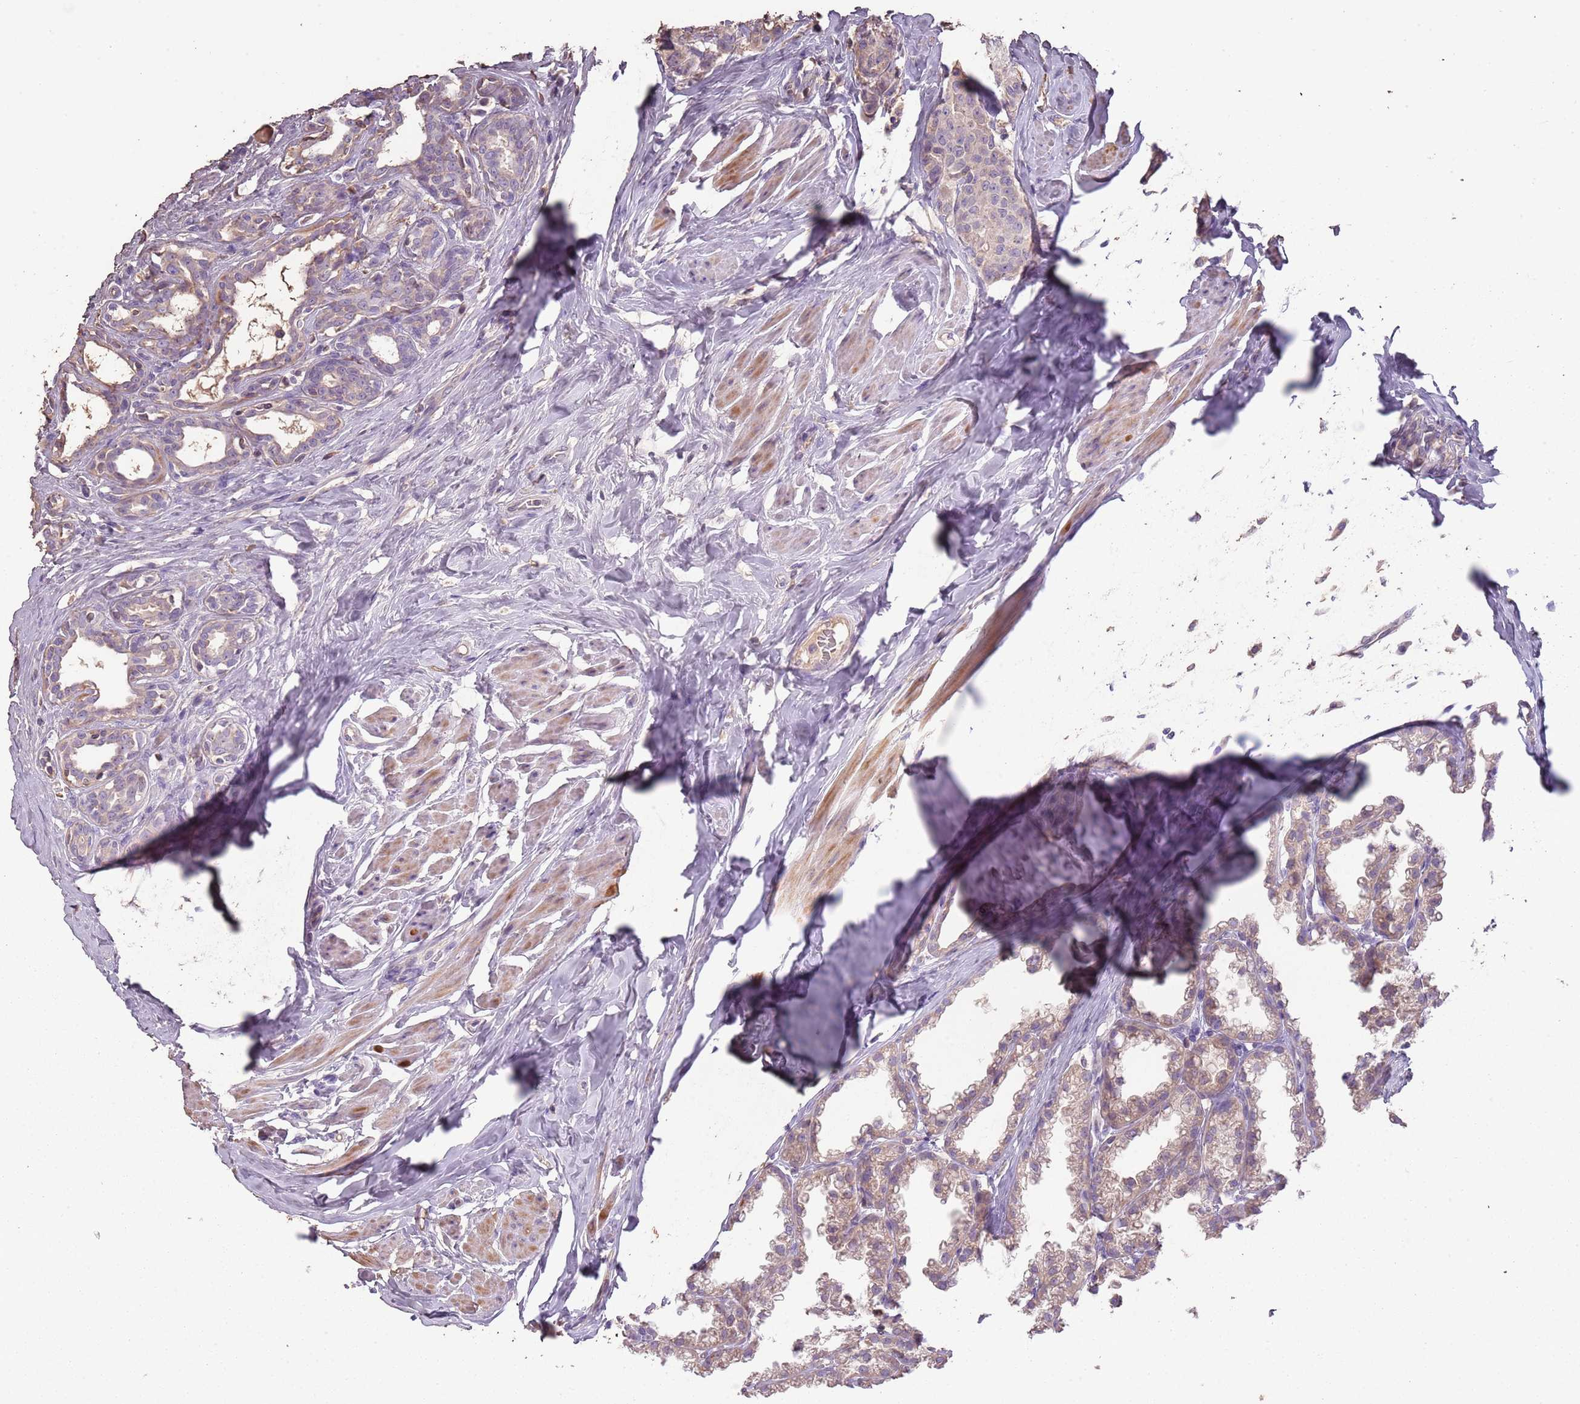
{"staining": {"intensity": "negative", "quantity": "none", "location": "none"}, "tissue": "breast cancer", "cell_type": "Tumor cells", "image_type": "cancer", "snomed": [{"axis": "morphology", "description": "Duct carcinoma"}, {"axis": "topography", "description": "Breast"}], "caption": "DAB (3,3'-diaminobenzidine) immunohistochemical staining of human breast cancer (infiltrating ductal carcinoma) reveals no significant staining in tumor cells.", "gene": "FECH", "patient": {"sex": "female", "age": 40}}